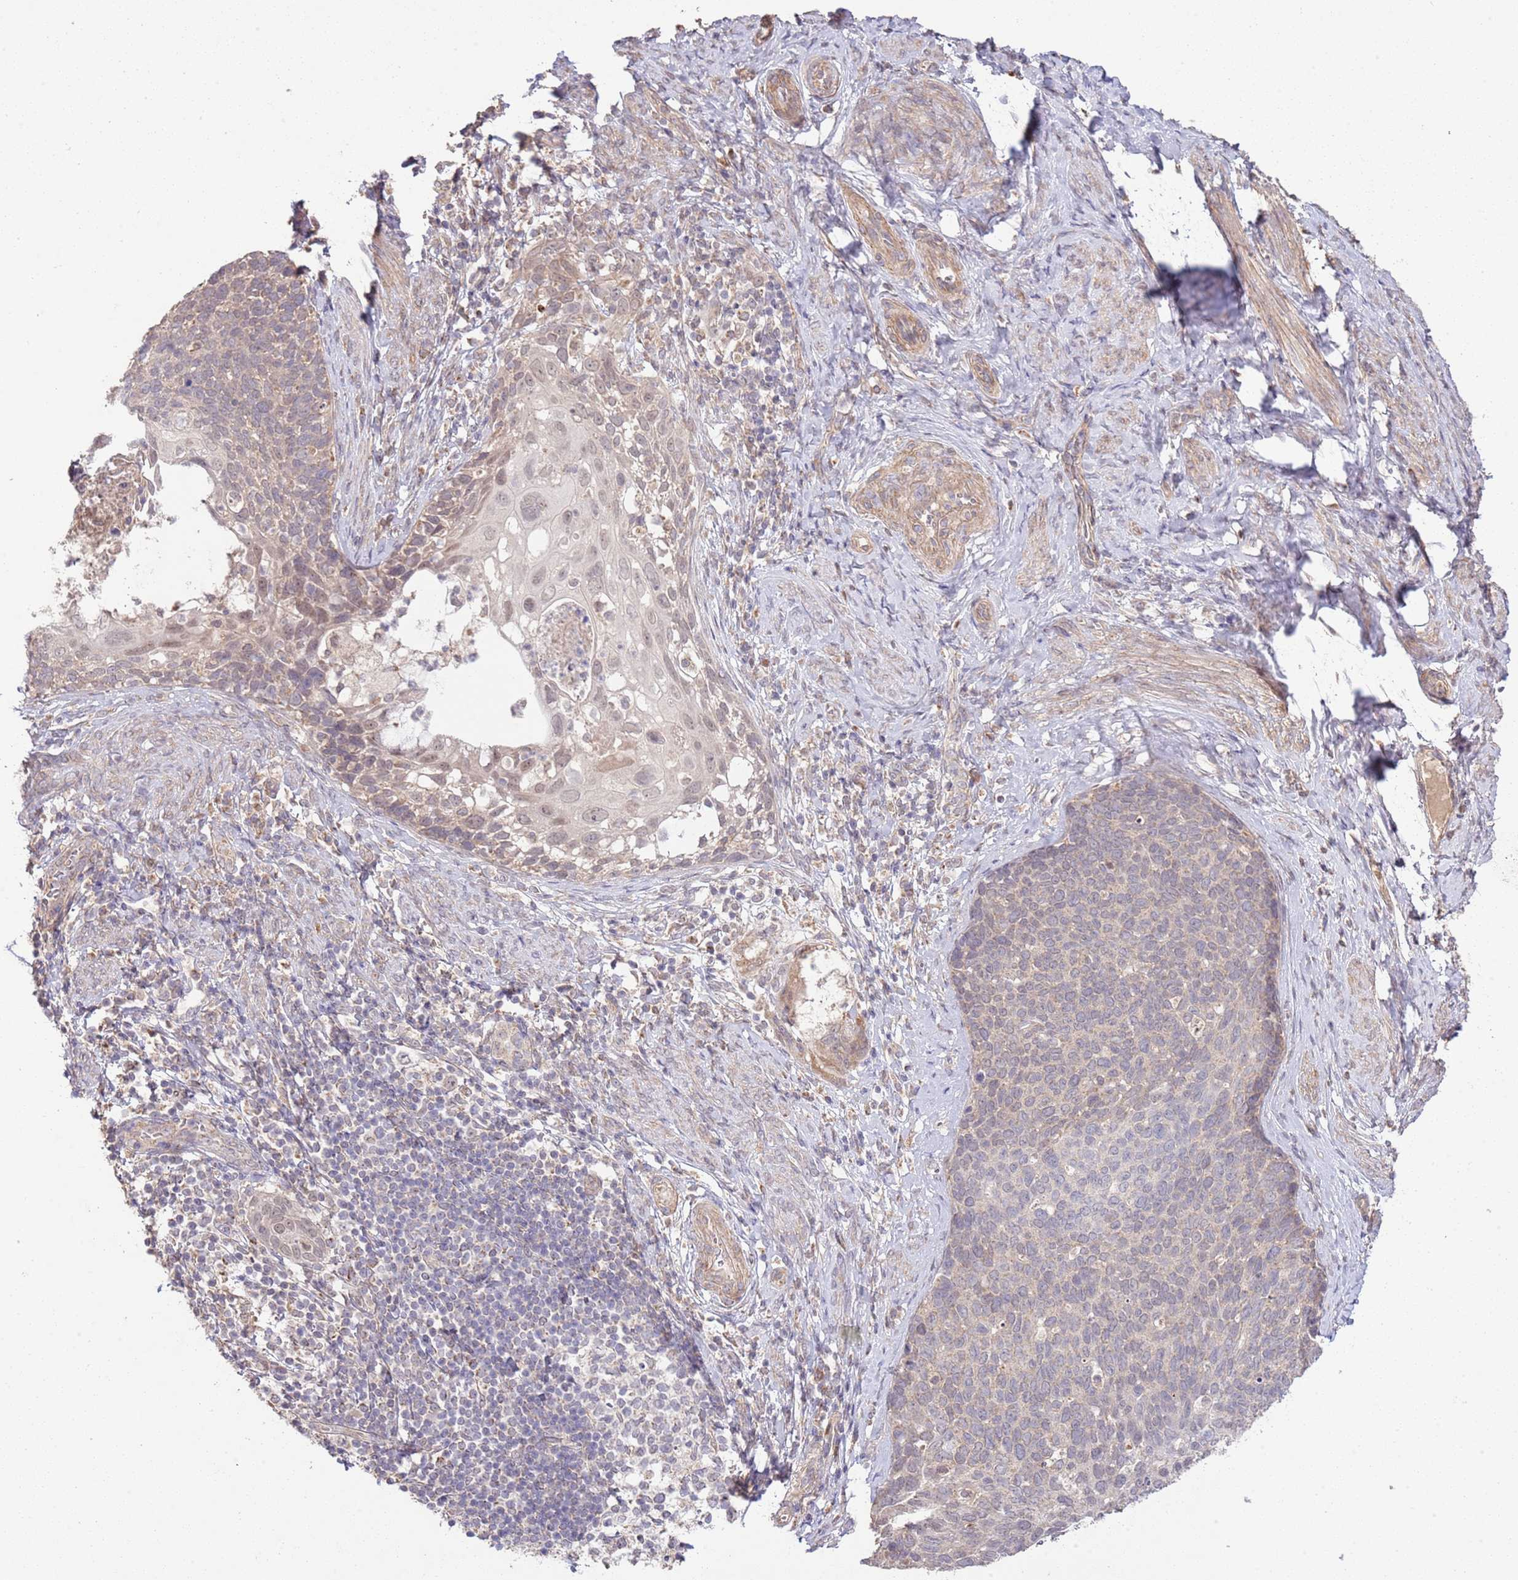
{"staining": {"intensity": "weak", "quantity": "25%-75%", "location": "cytoplasmic/membranous"}, "tissue": "cervical cancer", "cell_type": "Tumor cells", "image_type": "cancer", "snomed": [{"axis": "morphology", "description": "Squamous cell carcinoma, NOS"}, {"axis": "topography", "description": "Cervix"}], "caption": "A high-resolution photomicrograph shows immunohistochemistry (IHC) staining of cervical squamous cell carcinoma, which demonstrates weak cytoplasmic/membranous expression in approximately 25%-75% of tumor cells.", "gene": "IVD", "patient": {"sex": "female", "age": 80}}